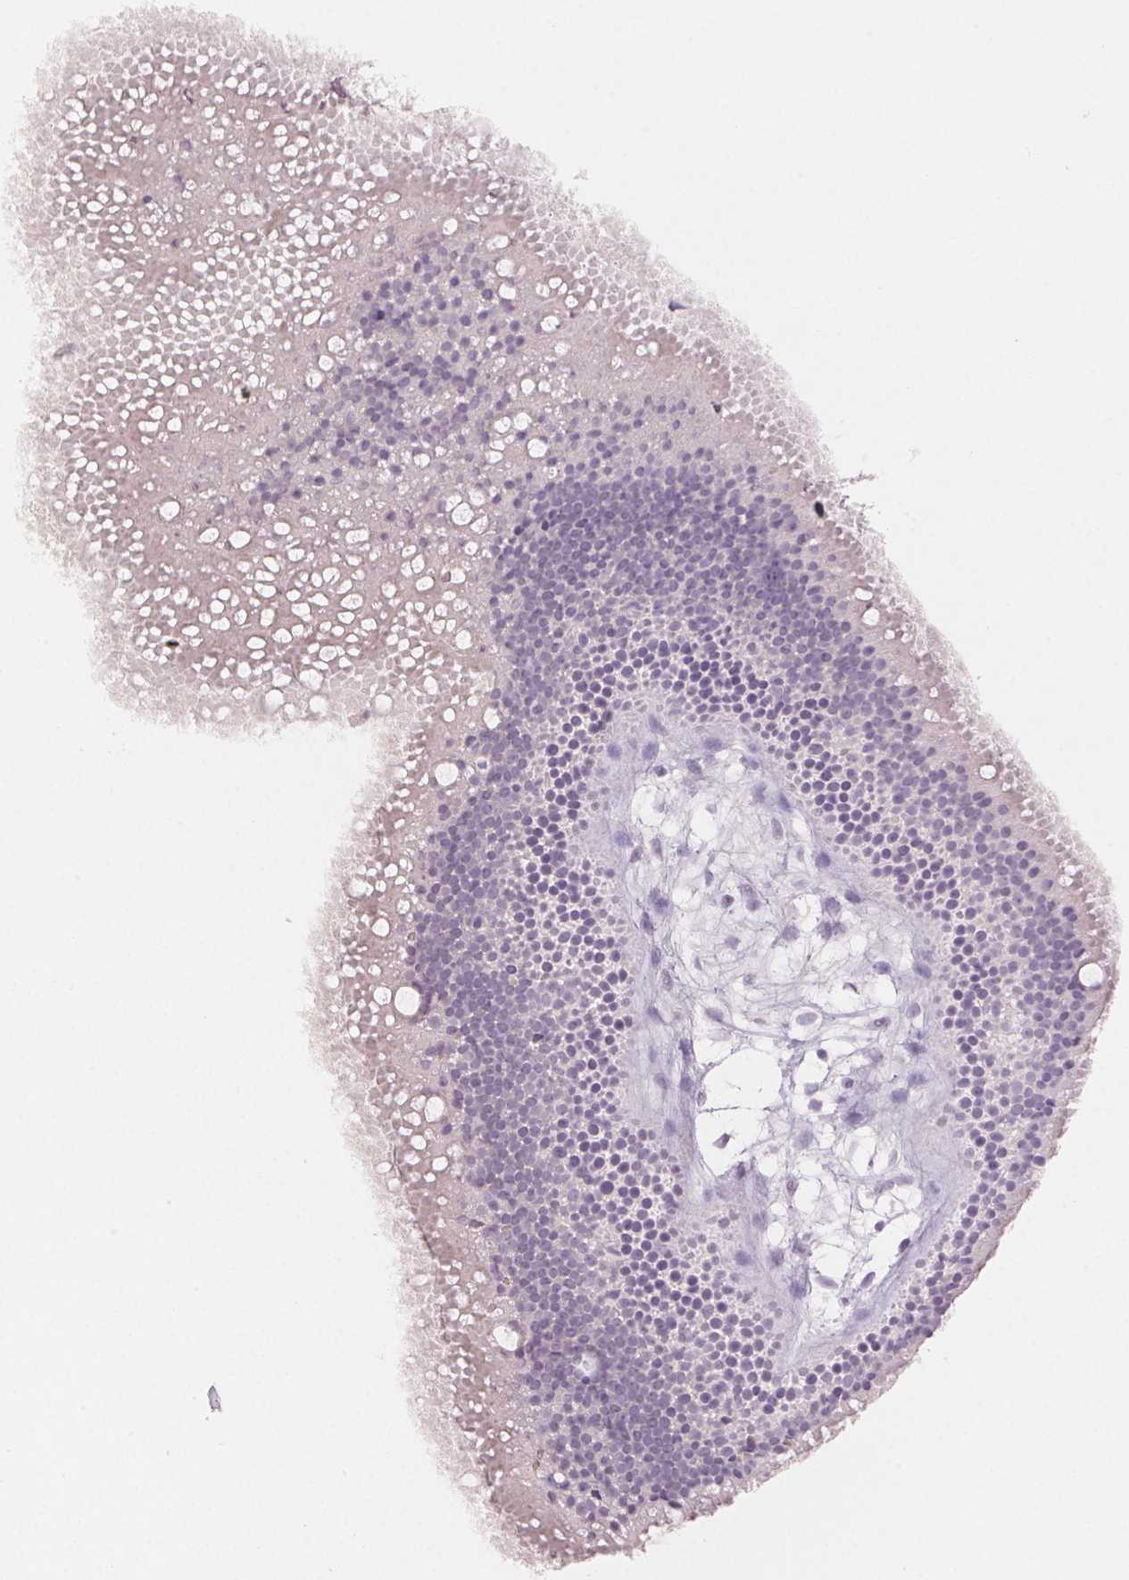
{"staining": {"intensity": "negative", "quantity": "none", "location": "none"}, "tissue": "nasopharynx", "cell_type": "Respiratory epithelial cells", "image_type": "normal", "snomed": [{"axis": "morphology", "description": "Normal tissue, NOS"}, {"axis": "topography", "description": "Nasopharynx"}], "caption": "Immunohistochemistry of benign human nasopharynx exhibits no positivity in respiratory epithelial cells. The staining was performed using DAB (3,3'-diaminobenzidine) to visualize the protein expression in brown, while the nuclei were stained in blue with hematoxylin (Magnification: 20x).", "gene": "BPIFB2", "patient": {"sex": "male", "age": 58}}